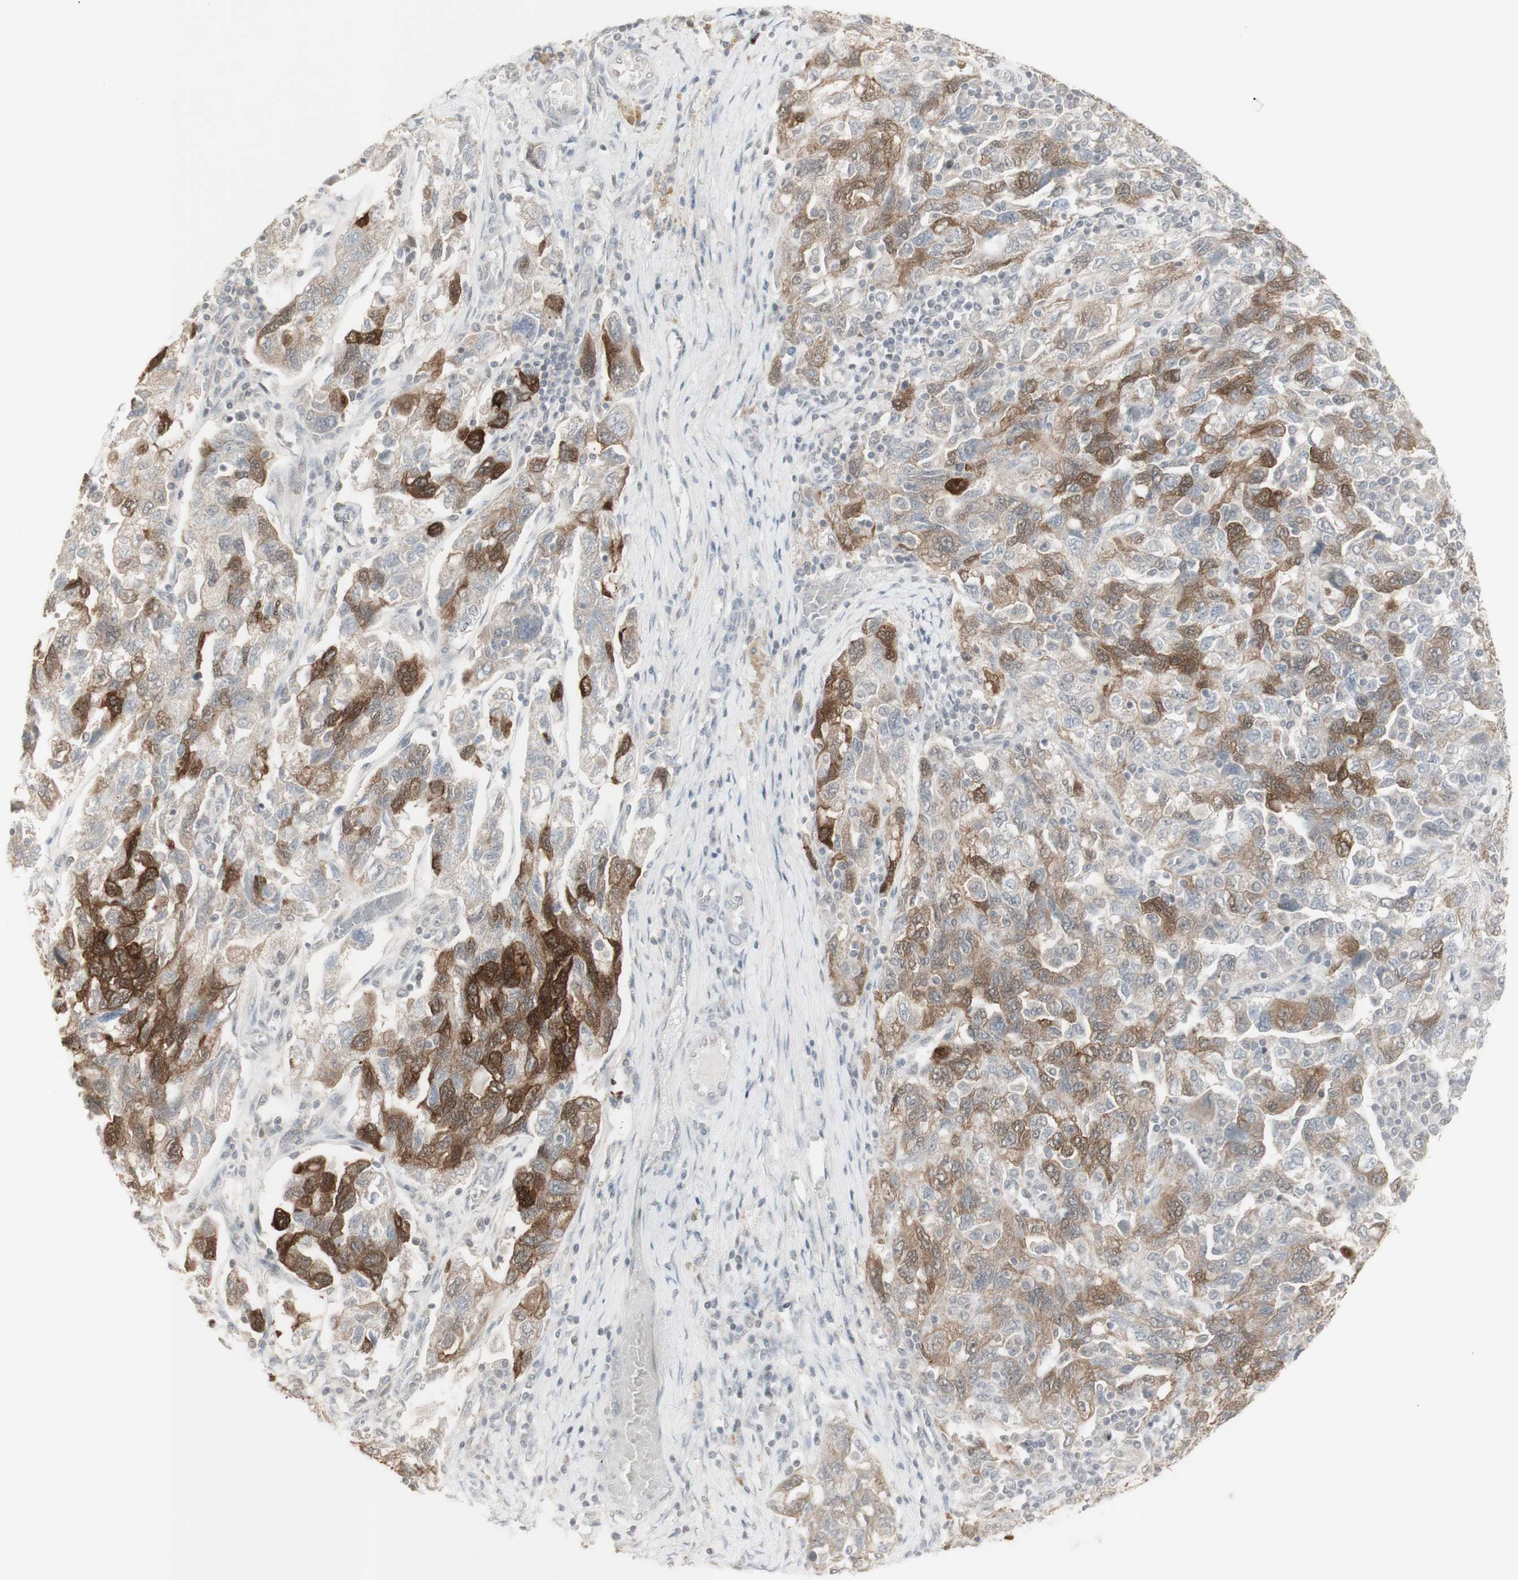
{"staining": {"intensity": "moderate", "quantity": "25%-75%", "location": "cytoplasmic/membranous"}, "tissue": "ovarian cancer", "cell_type": "Tumor cells", "image_type": "cancer", "snomed": [{"axis": "morphology", "description": "Carcinoma, NOS"}, {"axis": "morphology", "description": "Cystadenocarcinoma, serous, NOS"}, {"axis": "topography", "description": "Ovary"}], "caption": "Ovarian serous cystadenocarcinoma was stained to show a protein in brown. There is medium levels of moderate cytoplasmic/membranous positivity in approximately 25%-75% of tumor cells.", "gene": "C1orf116", "patient": {"sex": "female", "age": 69}}